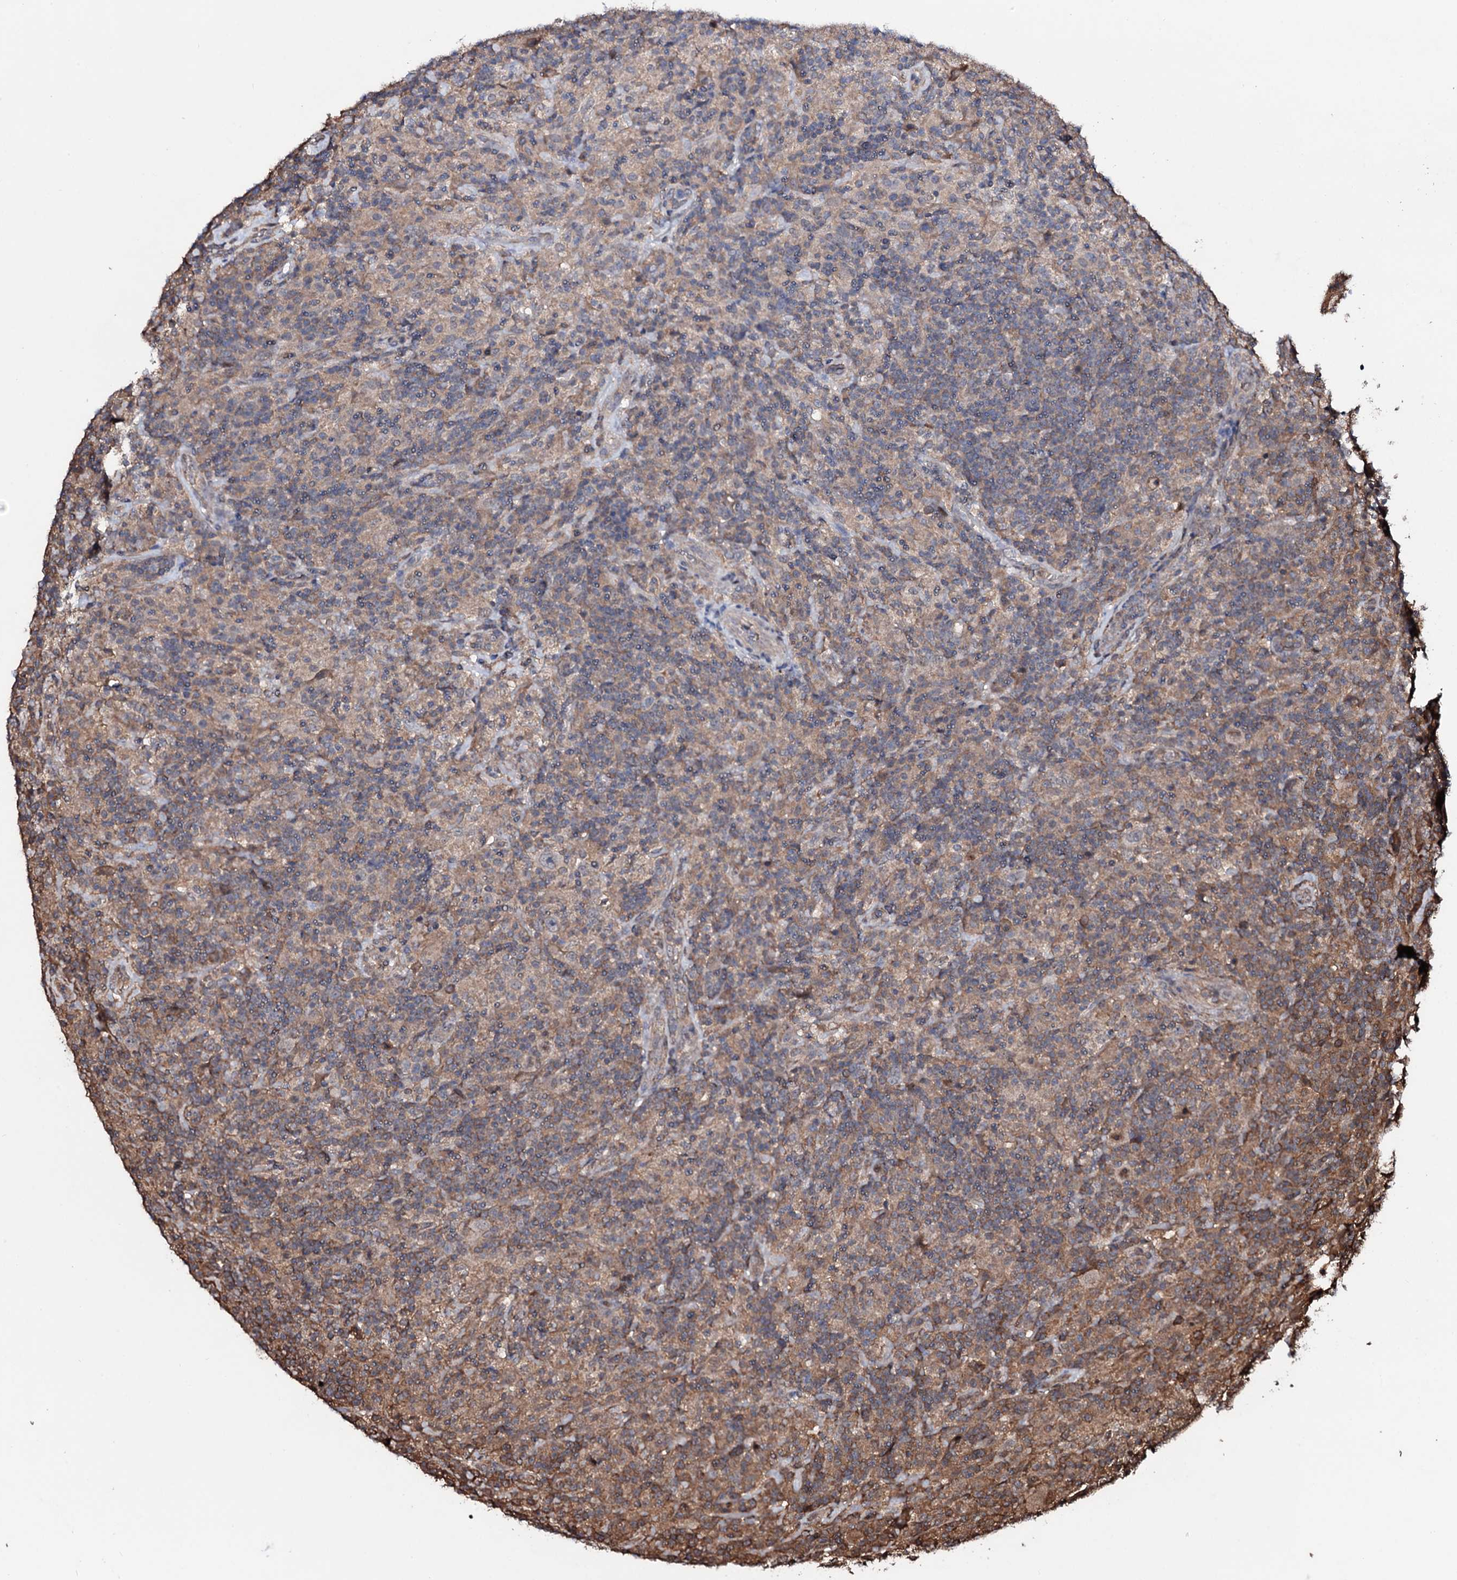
{"staining": {"intensity": "negative", "quantity": "none", "location": "none"}, "tissue": "lymphoma", "cell_type": "Tumor cells", "image_type": "cancer", "snomed": [{"axis": "morphology", "description": "Hodgkin's disease, NOS"}, {"axis": "topography", "description": "Lymph node"}], "caption": "Tumor cells are negative for brown protein staining in lymphoma.", "gene": "COG6", "patient": {"sex": "male", "age": 70}}